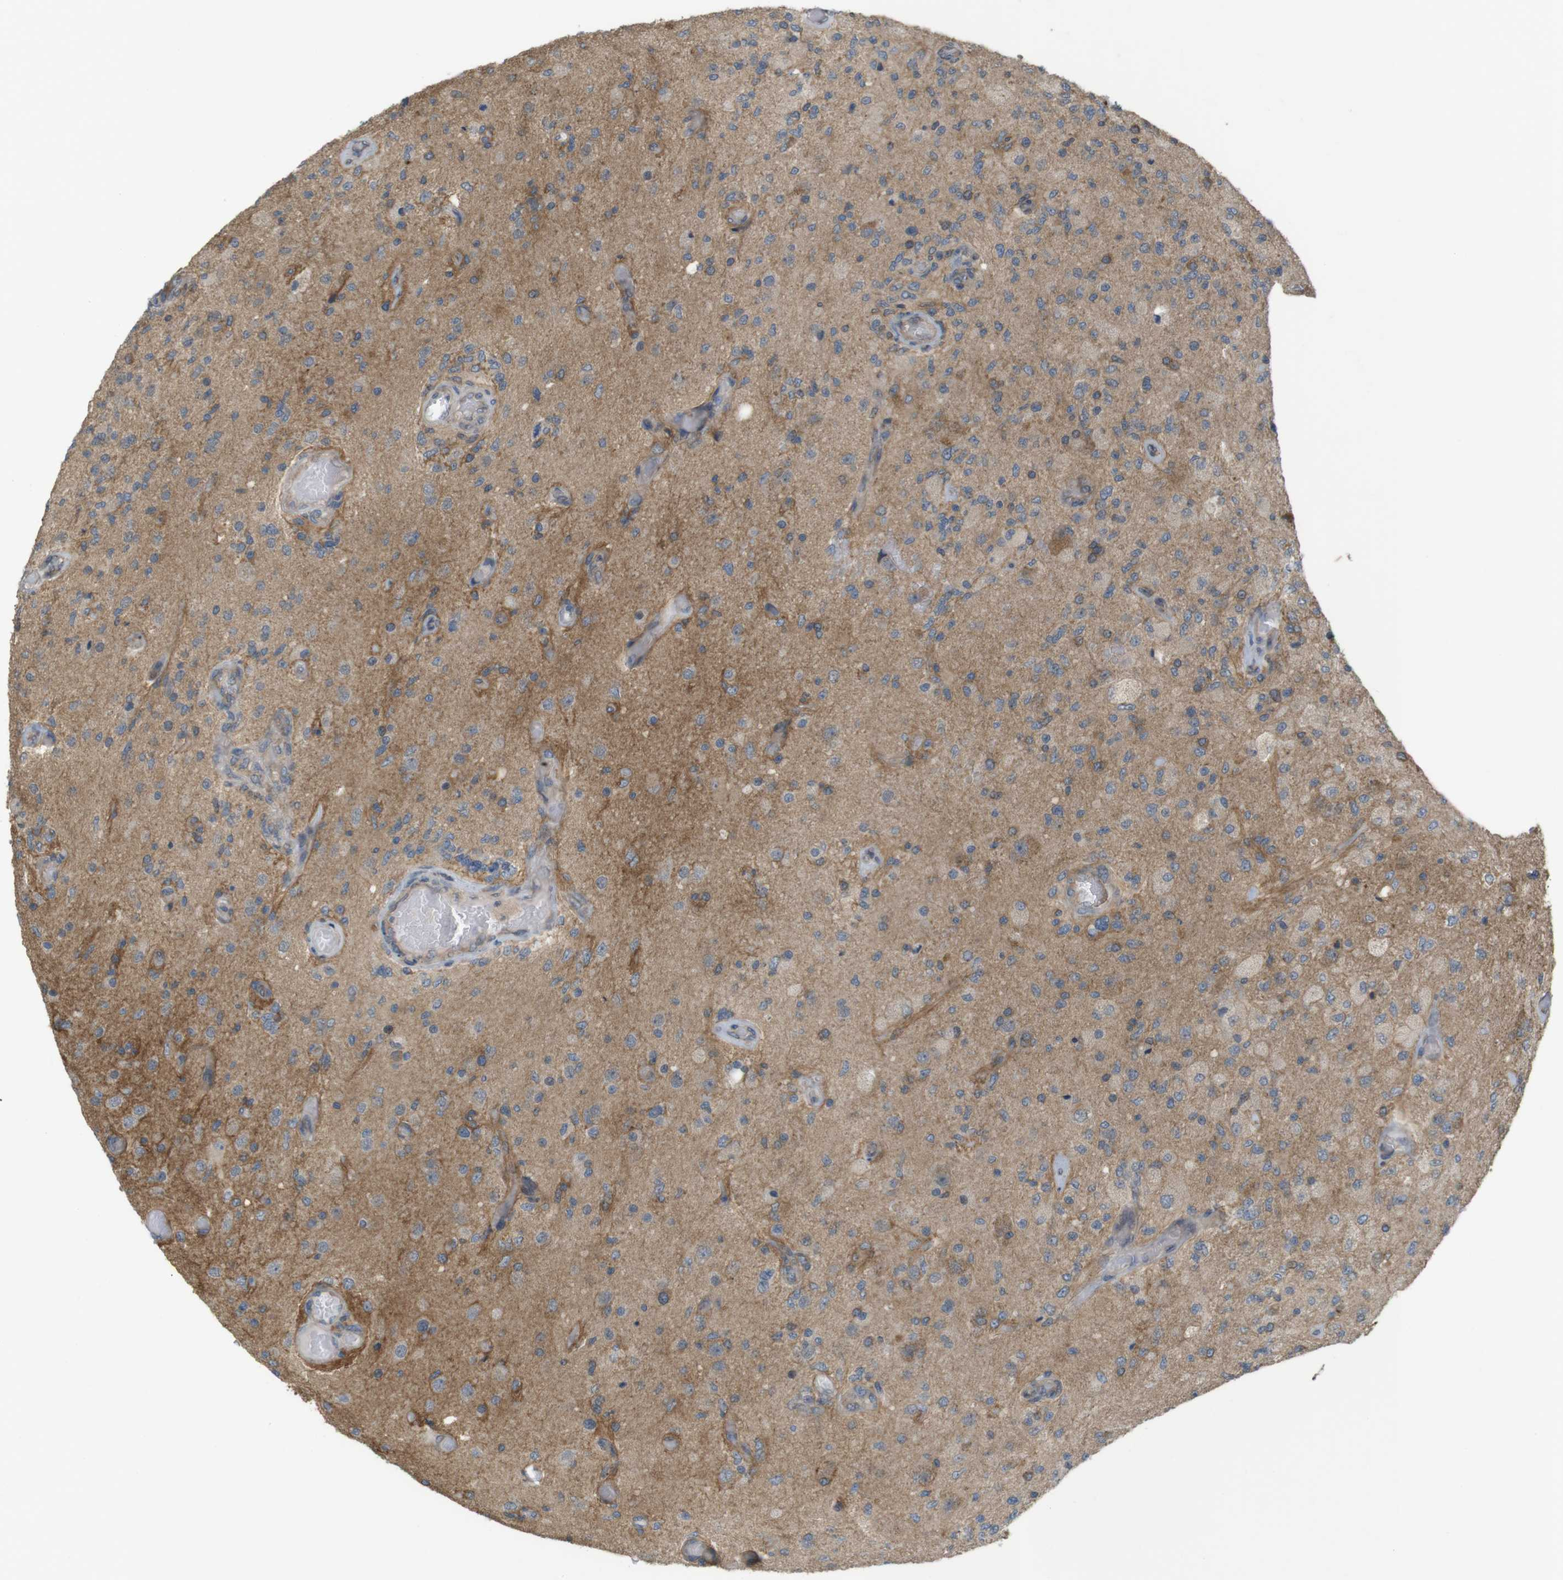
{"staining": {"intensity": "negative", "quantity": "none", "location": "none"}, "tissue": "glioma", "cell_type": "Tumor cells", "image_type": "cancer", "snomed": [{"axis": "morphology", "description": "Normal tissue, NOS"}, {"axis": "morphology", "description": "Glioma, malignant, High grade"}, {"axis": "topography", "description": "Cerebral cortex"}], "caption": "The photomicrograph demonstrates no staining of tumor cells in glioma.", "gene": "RNF130", "patient": {"sex": "male", "age": 77}}